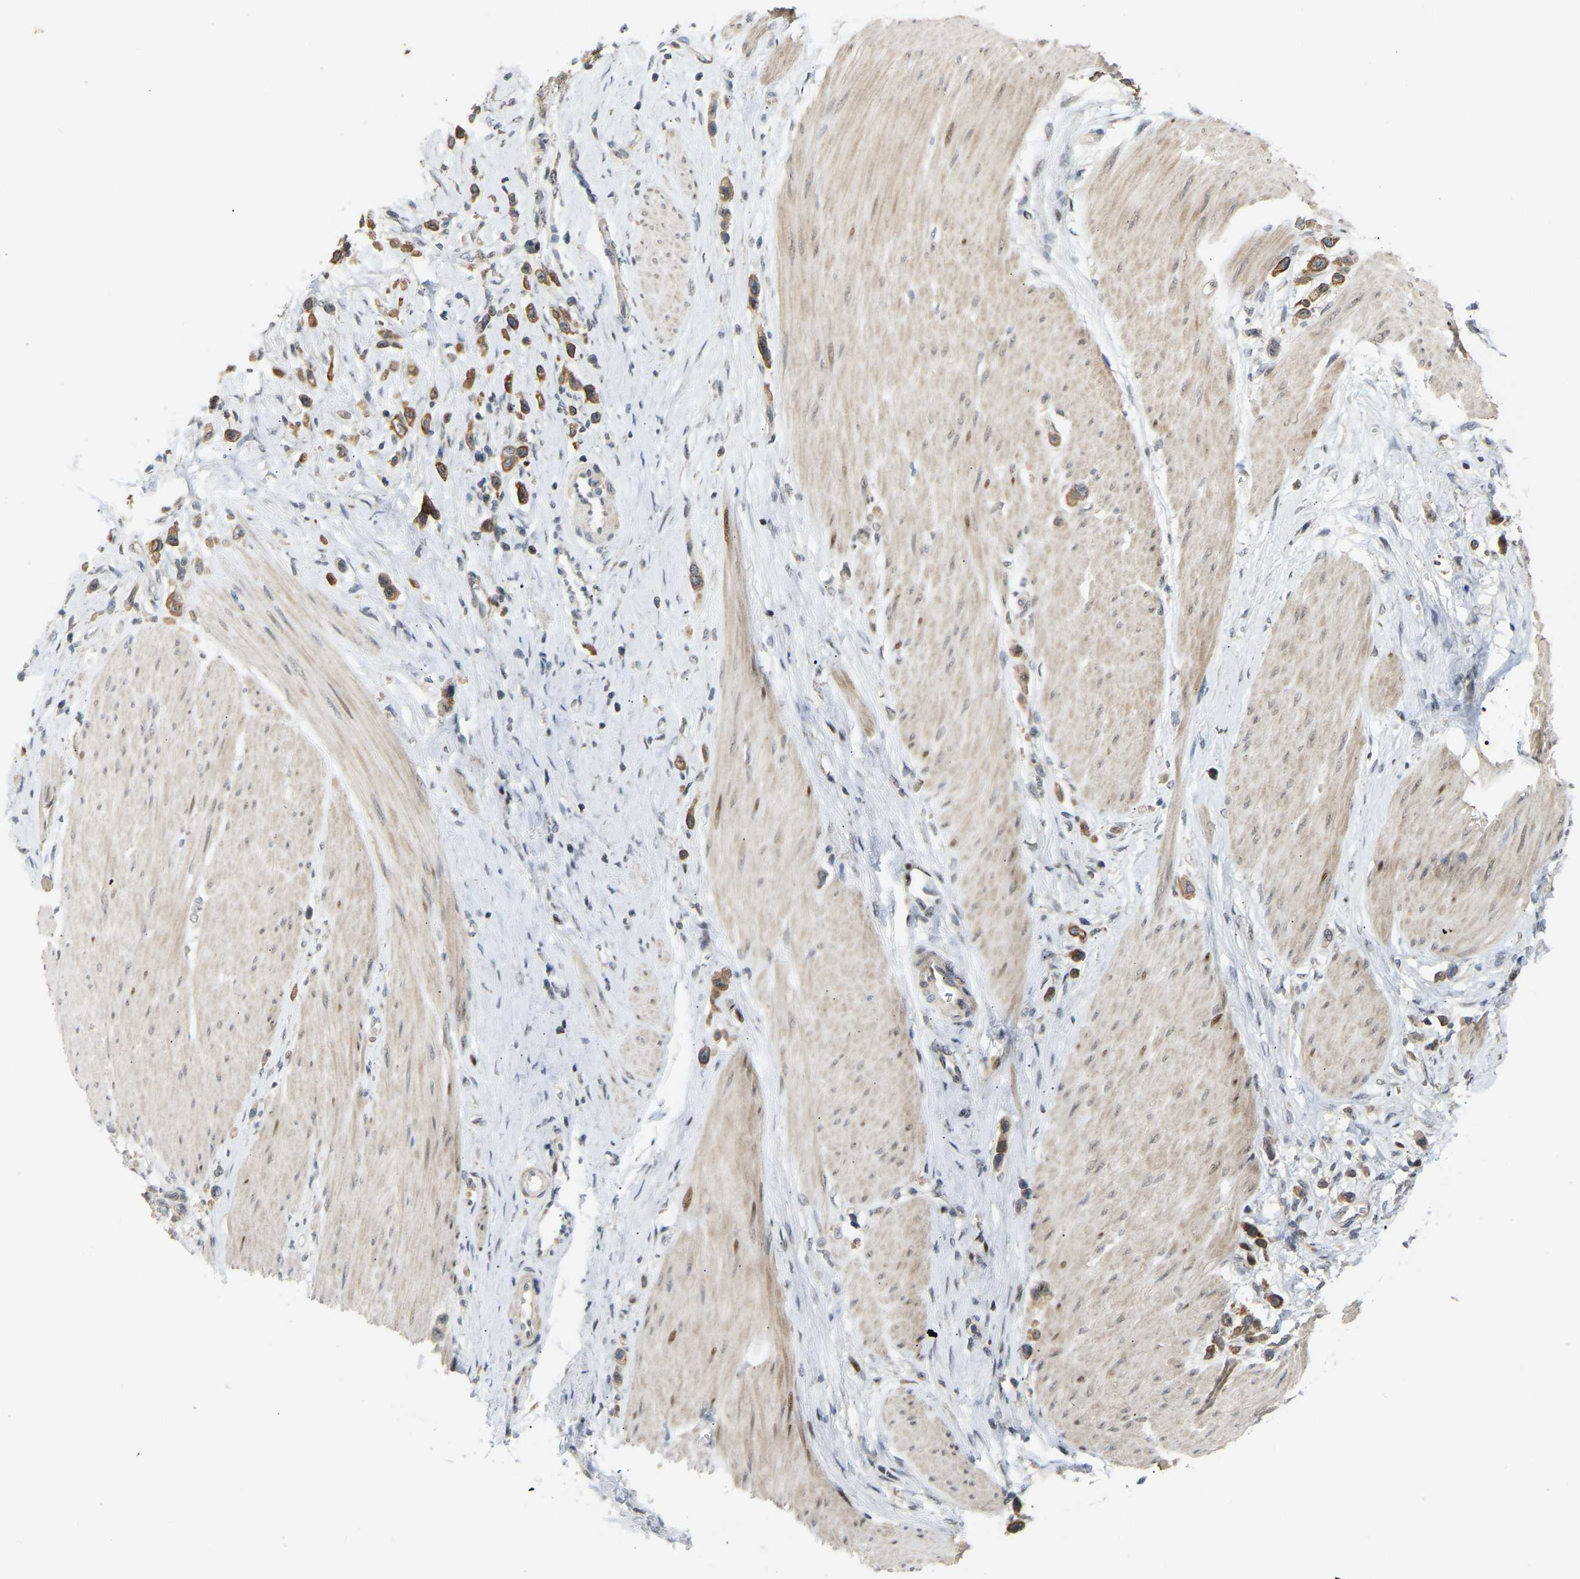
{"staining": {"intensity": "moderate", "quantity": ">75%", "location": "cytoplasmic/membranous"}, "tissue": "stomach cancer", "cell_type": "Tumor cells", "image_type": "cancer", "snomed": [{"axis": "morphology", "description": "Adenocarcinoma, NOS"}, {"axis": "topography", "description": "Stomach"}], "caption": "Immunohistochemical staining of human stomach cancer reveals medium levels of moderate cytoplasmic/membranous expression in about >75% of tumor cells. (IHC, brightfield microscopy, high magnification).", "gene": "PTPN4", "patient": {"sex": "female", "age": 65}}